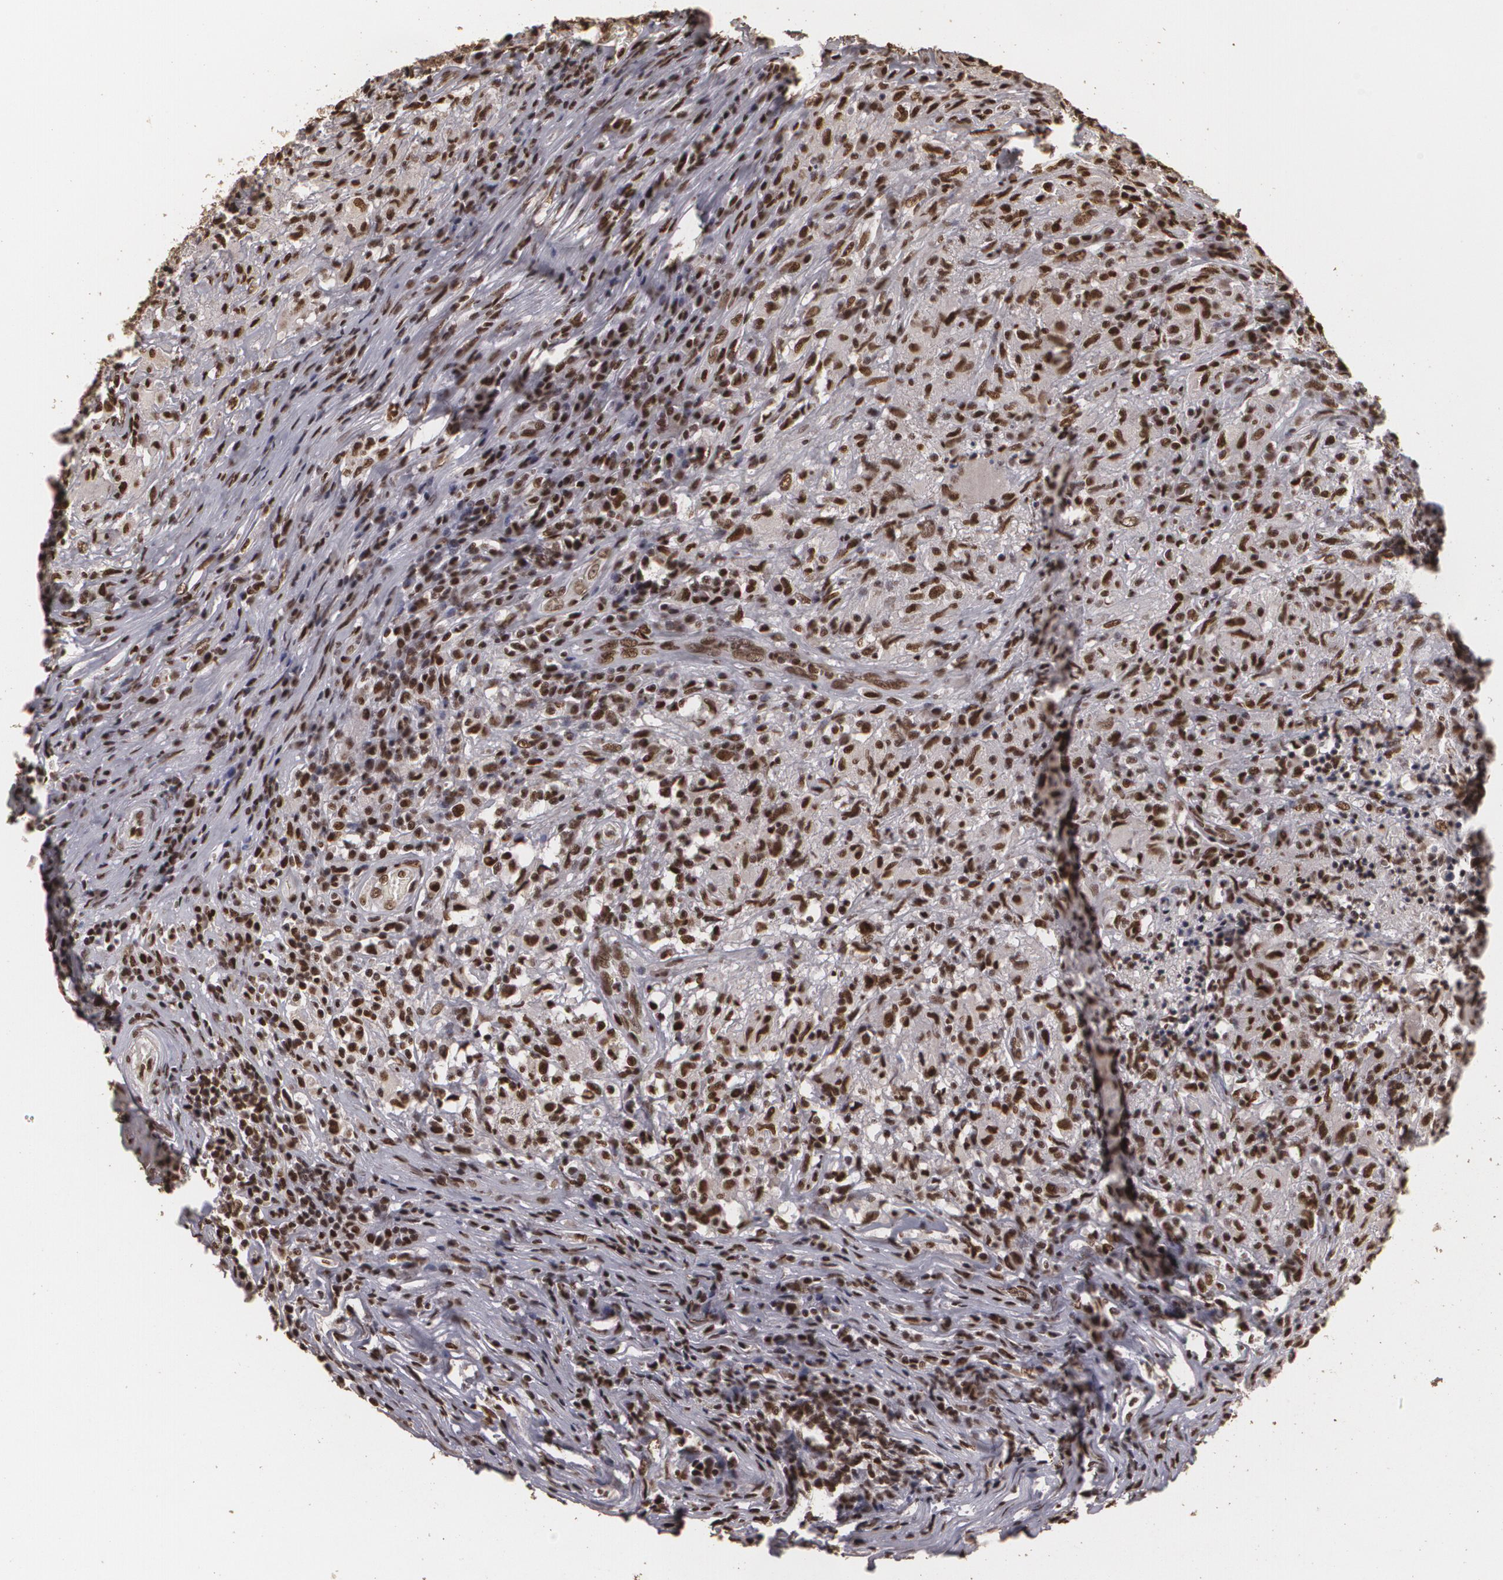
{"staining": {"intensity": "strong", "quantity": ">75%", "location": "nuclear"}, "tissue": "testis cancer", "cell_type": "Tumor cells", "image_type": "cancer", "snomed": [{"axis": "morphology", "description": "Seminoma, NOS"}, {"axis": "topography", "description": "Testis"}], "caption": "Seminoma (testis) stained with a protein marker demonstrates strong staining in tumor cells.", "gene": "RCOR1", "patient": {"sex": "male", "age": 34}}